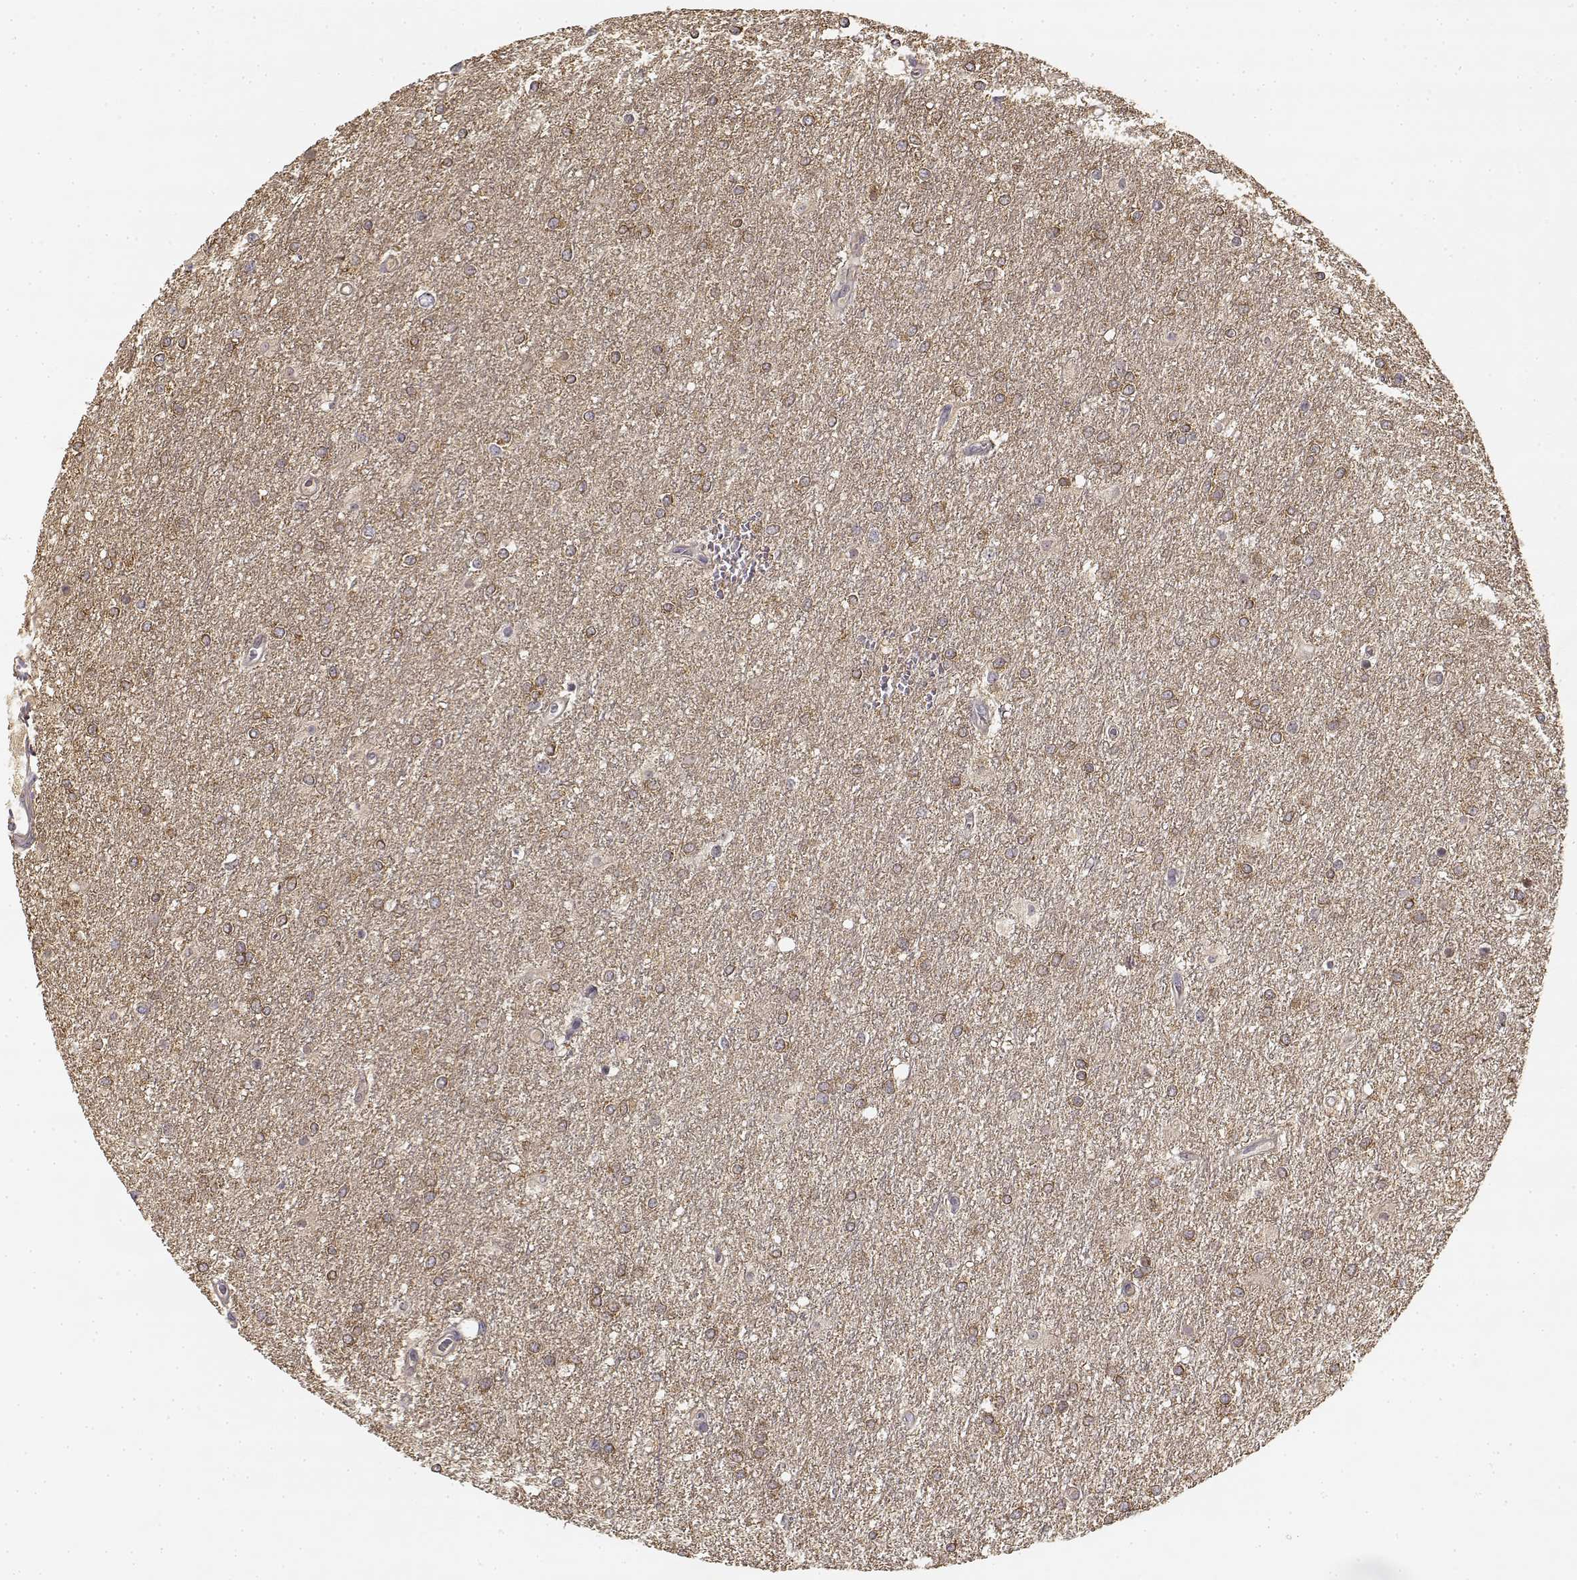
{"staining": {"intensity": "moderate", "quantity": ">75%", "location": "cytoplasmic/membranous"}, "tissue": "glioma", "cell_type": "Tumor cells", "image_type": "cancer", "snomed": [{"axis": "morphology", "description": "Glioma, malignant, High grade"}, {"axis": "topography", "description": "Brain"}], "caption": "Immunohistochemistry staining of glioma, which exhibits medium levels of moderate cytoplasmic/membranous staining in about >75% of tumor cells indicating moderate cytoplasmic/membranous protein positivity. The staining was performed using DAB (brown) for protein detection and nuclei were counterstained in hematoxylin (blue).", "gene": "MED12L", "patient": {"sex": "female", "age": 61}}